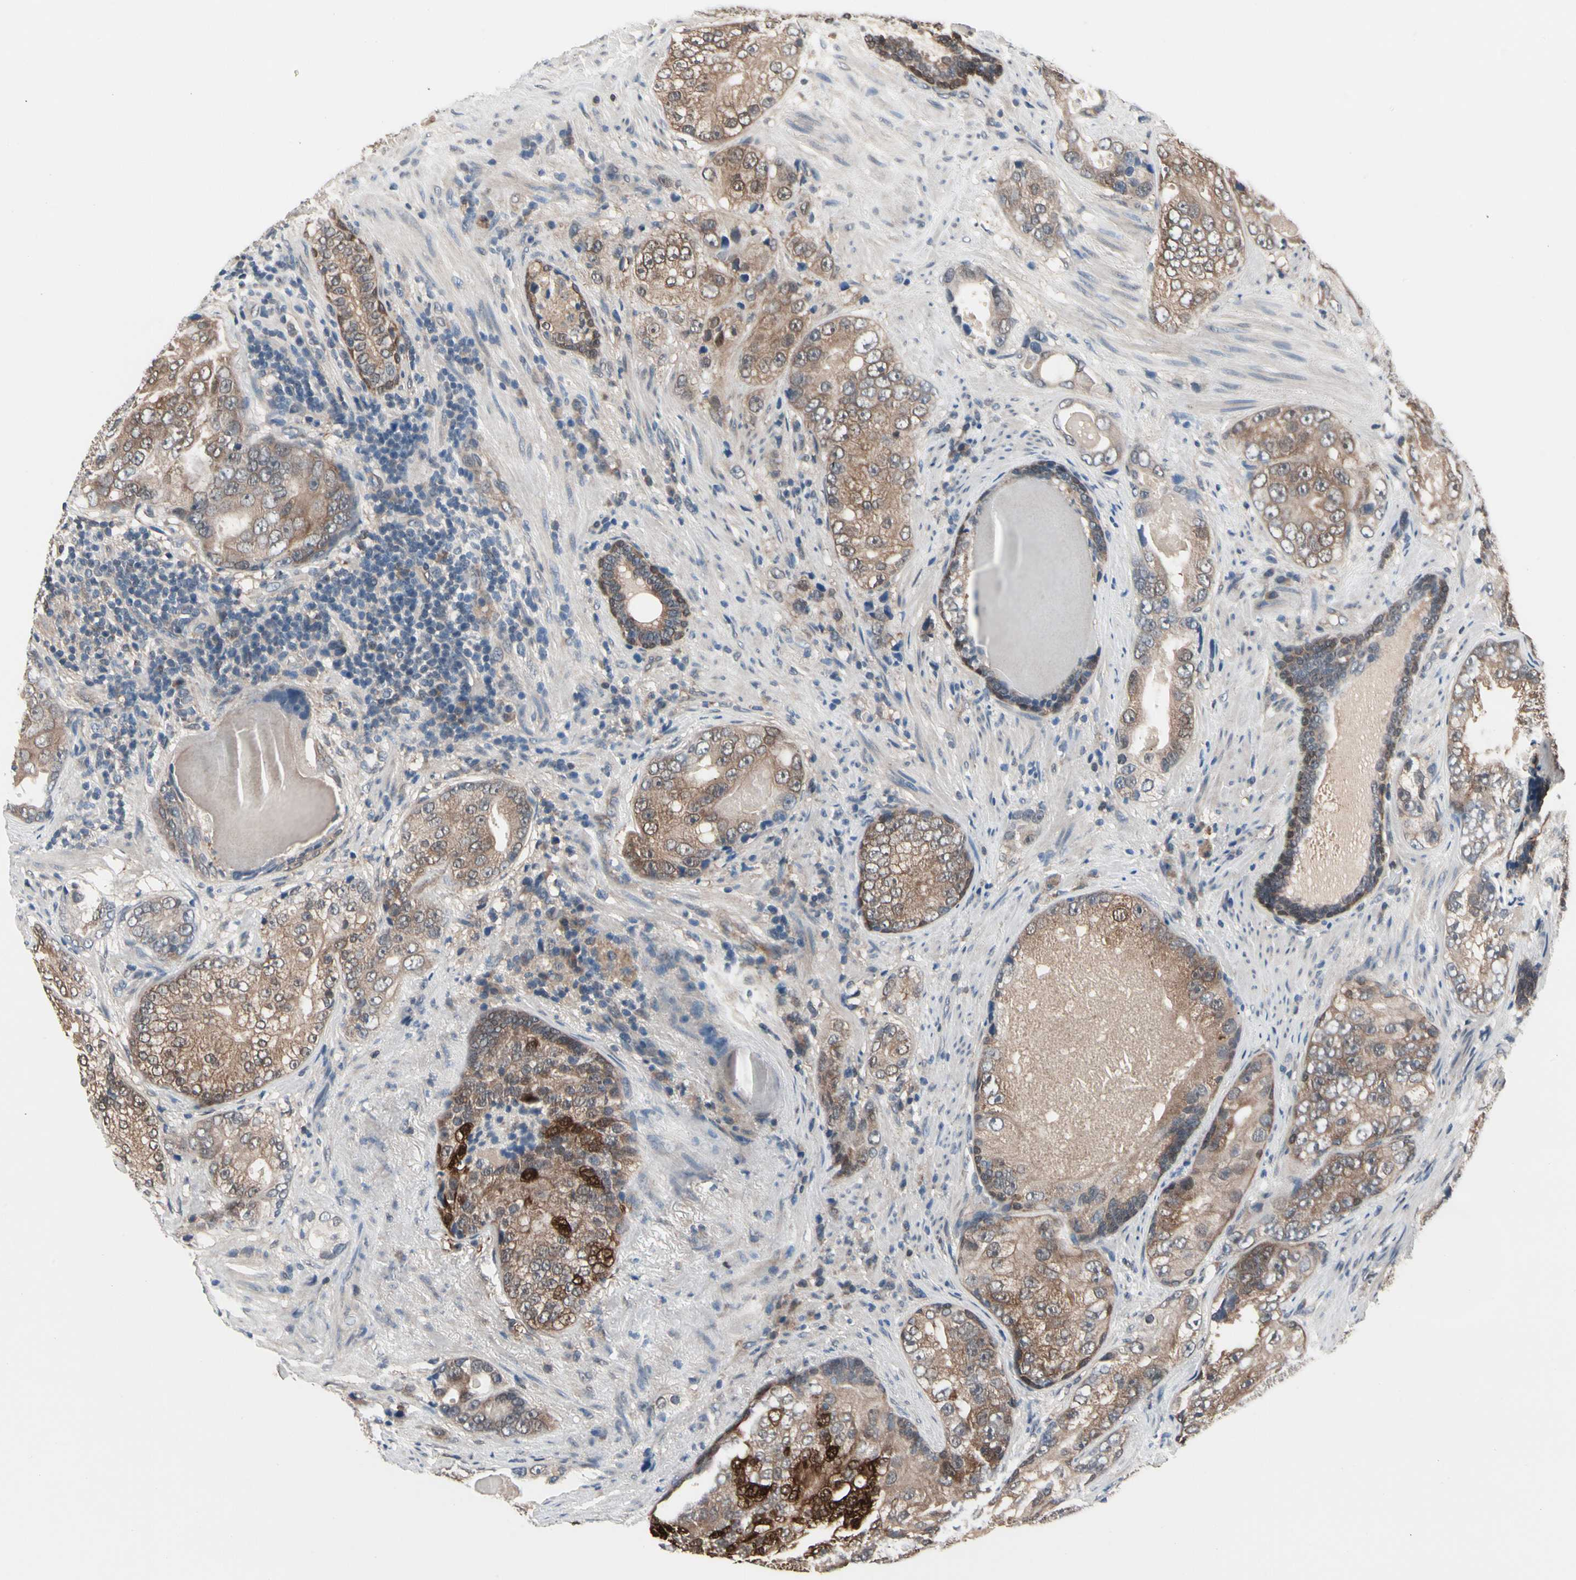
{"staining": {"intensity": "moderate", "quantity": ">75%", "location": "cytoplasmic/membranous,nuclear"}, "tissue": "prostate cancer", "cell_type": "Tumor cells", "image_type": "cancer", "snomed": [{"axis": "morphology", "description": "Adenocarcinoma, High grade"}, {"axis": "topography", "description": "Prostate"}], "caption": "IHC (DAB) staining of prostate cancer exhibits moderate cytoplasmic/membranous and nuclear protein positivity in approximately >75% of tumor cells.", "gene": "PRDX6", "patient": {"sex": "male", "age": 66}}